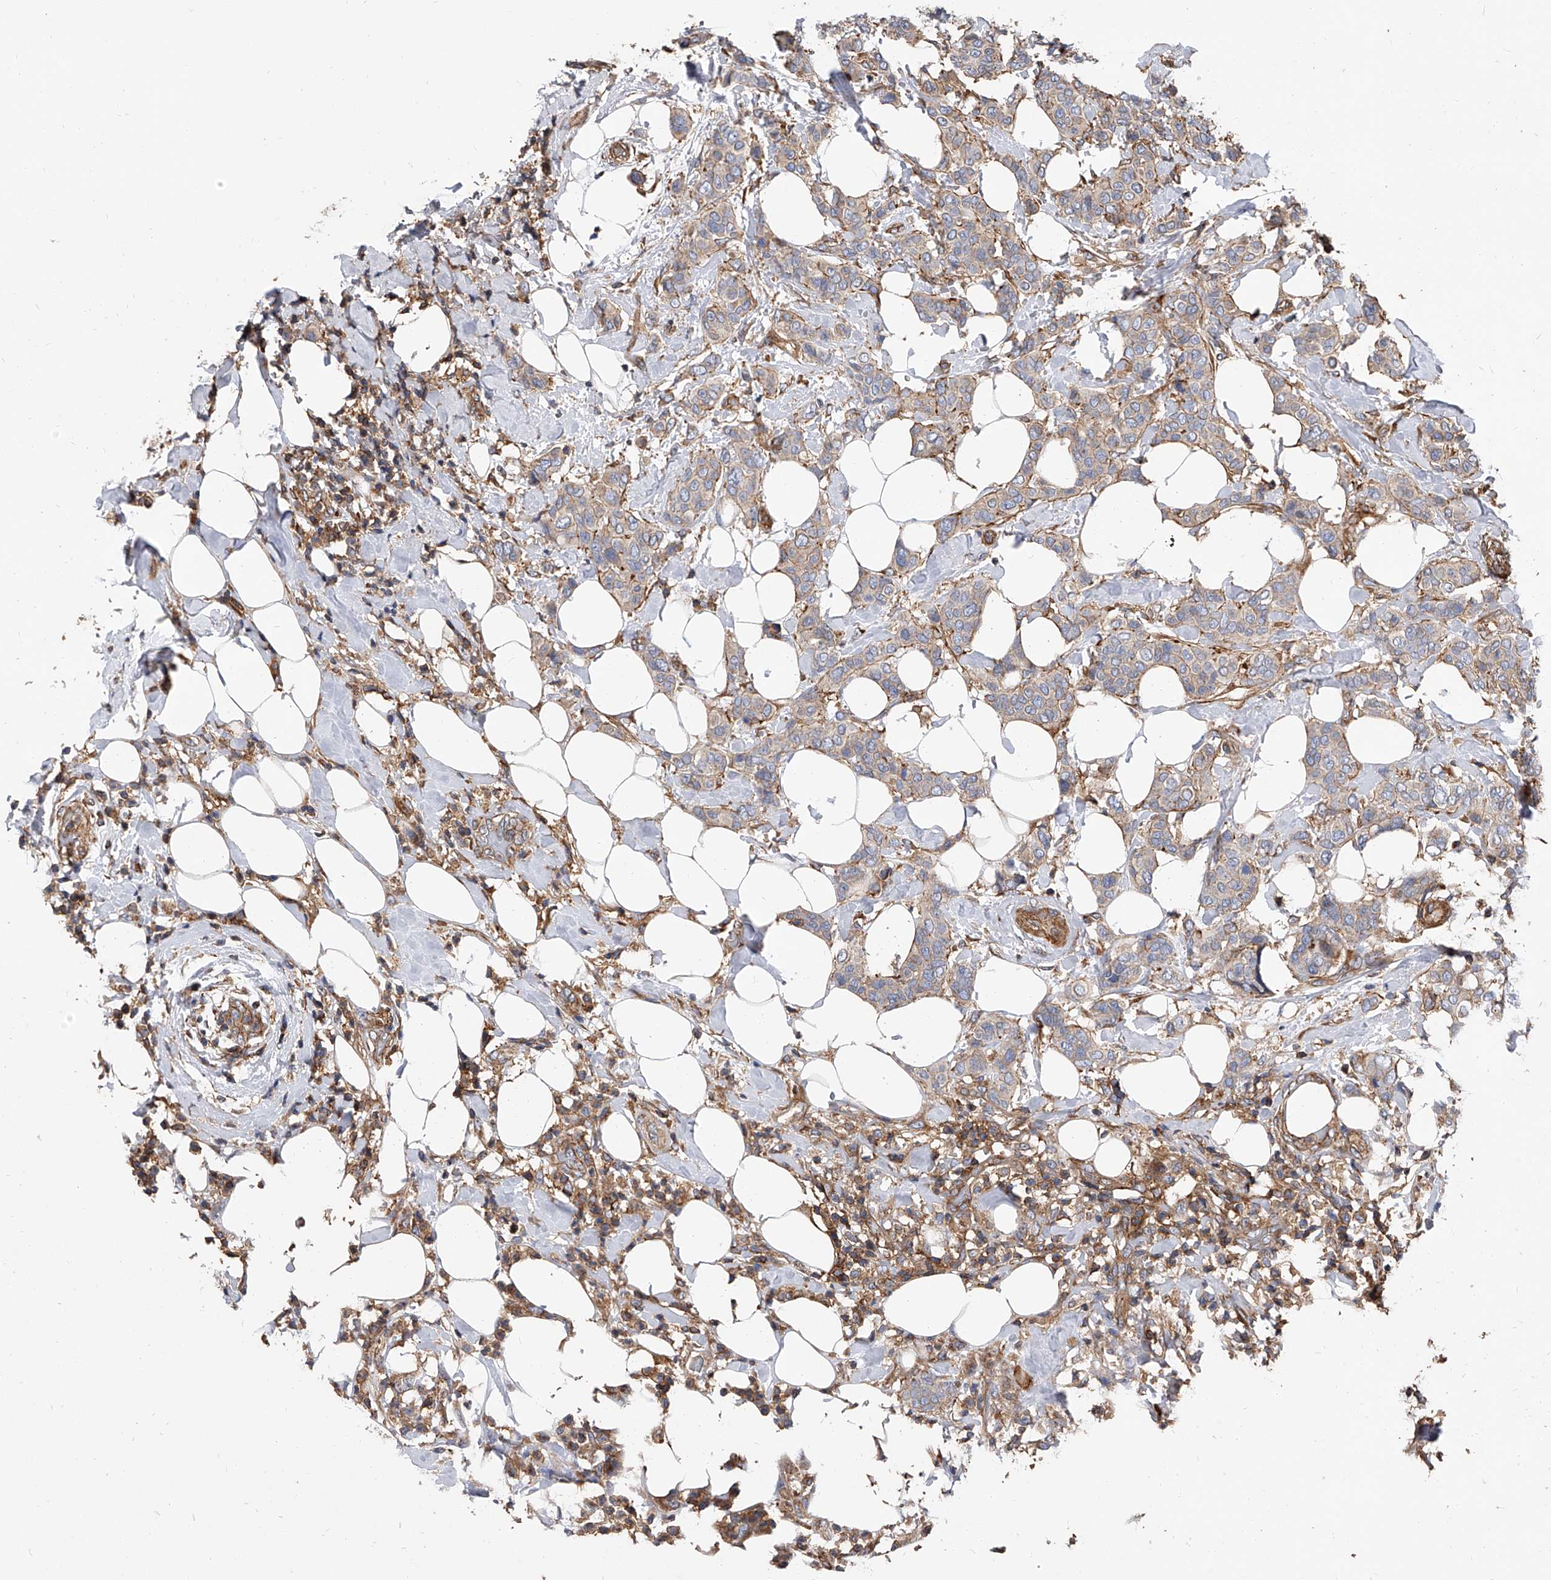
{"staining": {"intensity": "negative", "quantity": "none", "location": "none"}, "tissue": "breast cancer", "cell_type": "Tumor cells", "image_type": "cancer", "snomed": [{"axis": "morphology", "description": "Lobular carcinoma"}, {"axis": "topography", "description": "Breast"}], "caption": "DAB (3,3'-diaminobenzidine) immunohistochemical staining of human lobular carcinoma (breast) exhibits no significant positivity in tumor cells.", "gene": "PISD", "patient": {"sex": "female", "age": 51}}